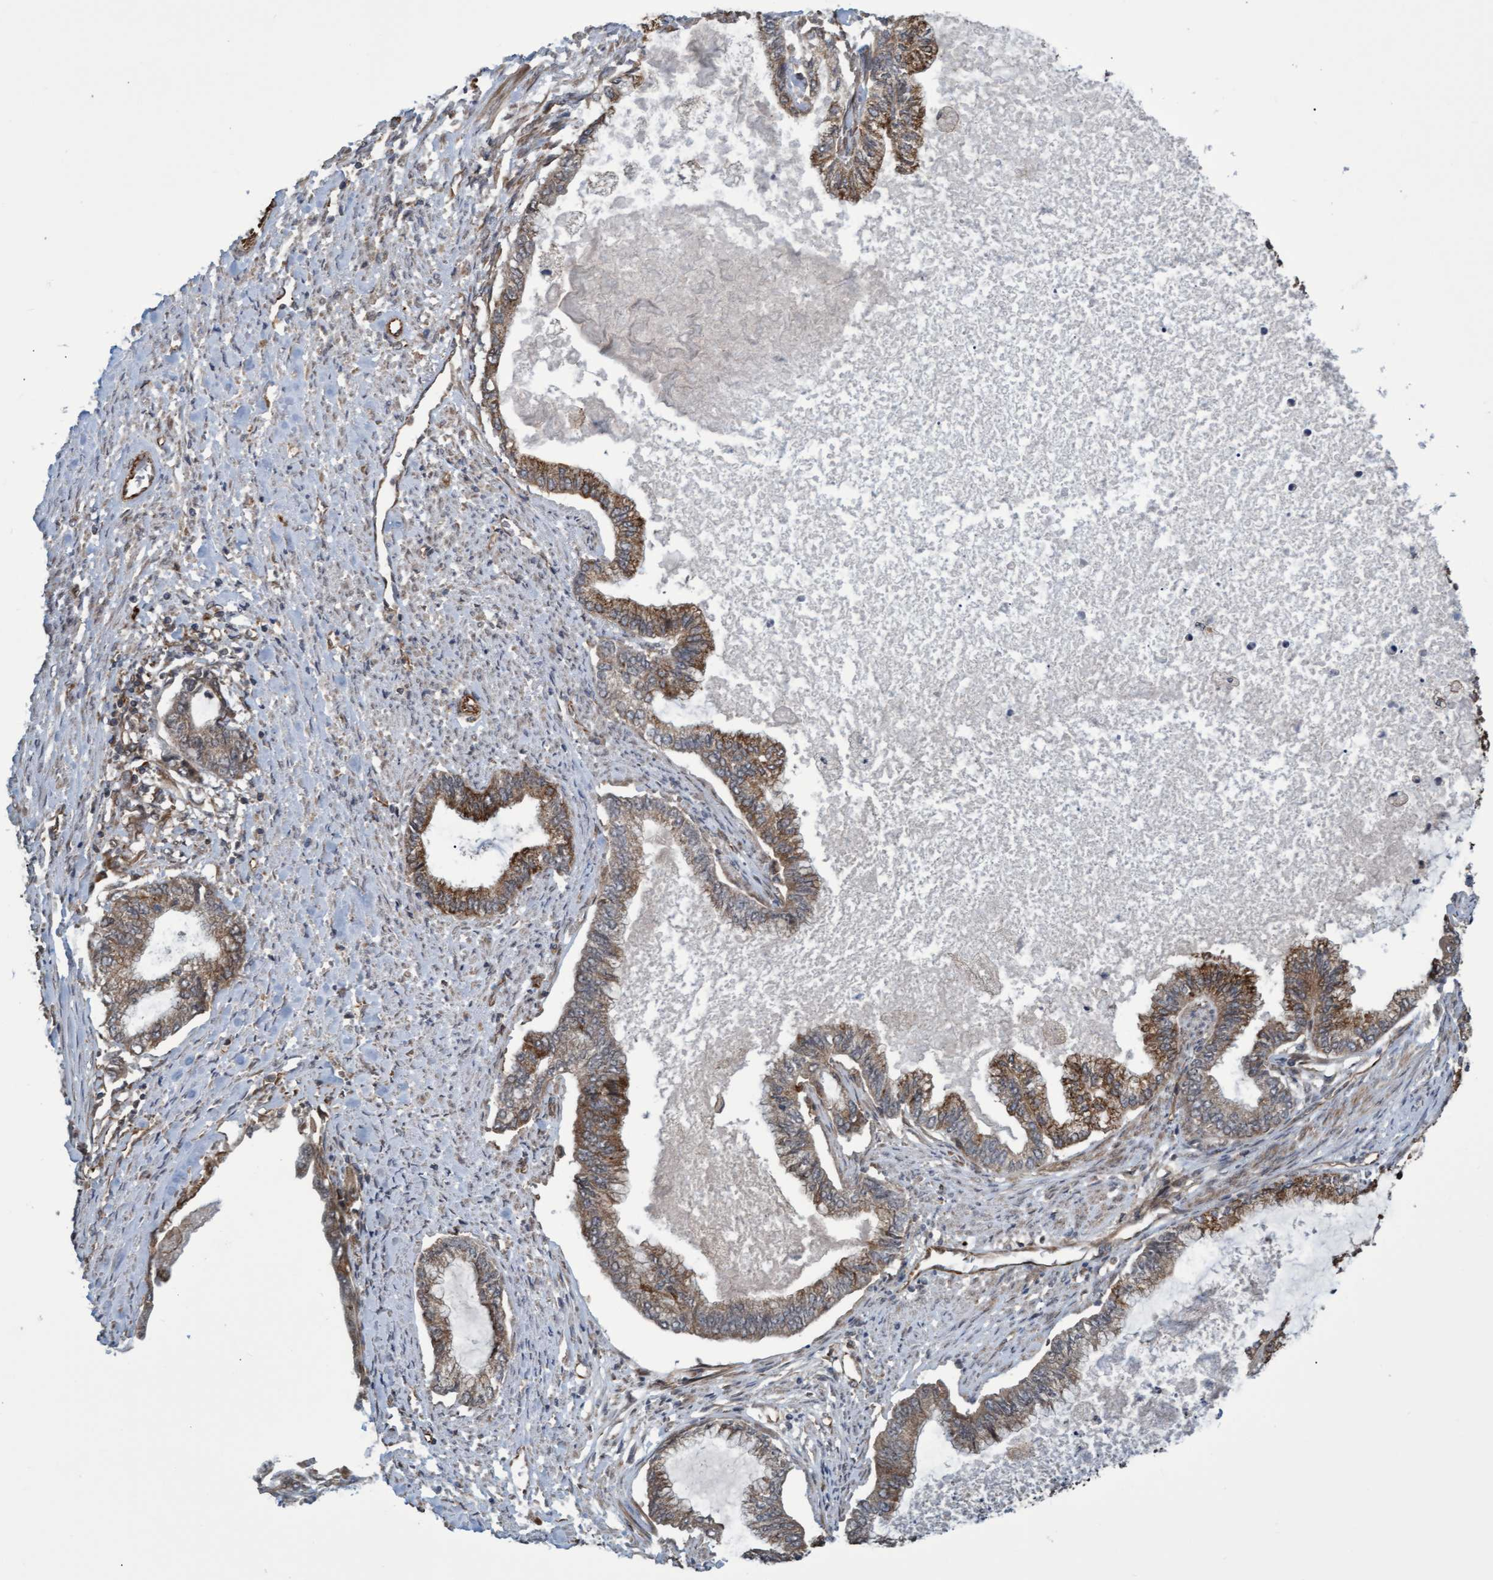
{"staining": {"intensity": "strong", "quantity": "25%-75%", "location": "cytoplasmic/membranous"}, "tissue": "endometrial cancer", "cell_type": "Tumor cells", "image_type": "cancer", "snomed": [{"axis": "morphology", "description": "Adenocarcinoma, NOS"}, {"axis": "topography", "description": "Endometrium"}], "caption": "Protein staining exhibits strong cytoplasmic/membranous staining in about 25%-75% of tumor cells in adenocarcinoma (endometrial).", "gene": "TNFRSF10B", "patient": {"sex": "female", "age": 86}}